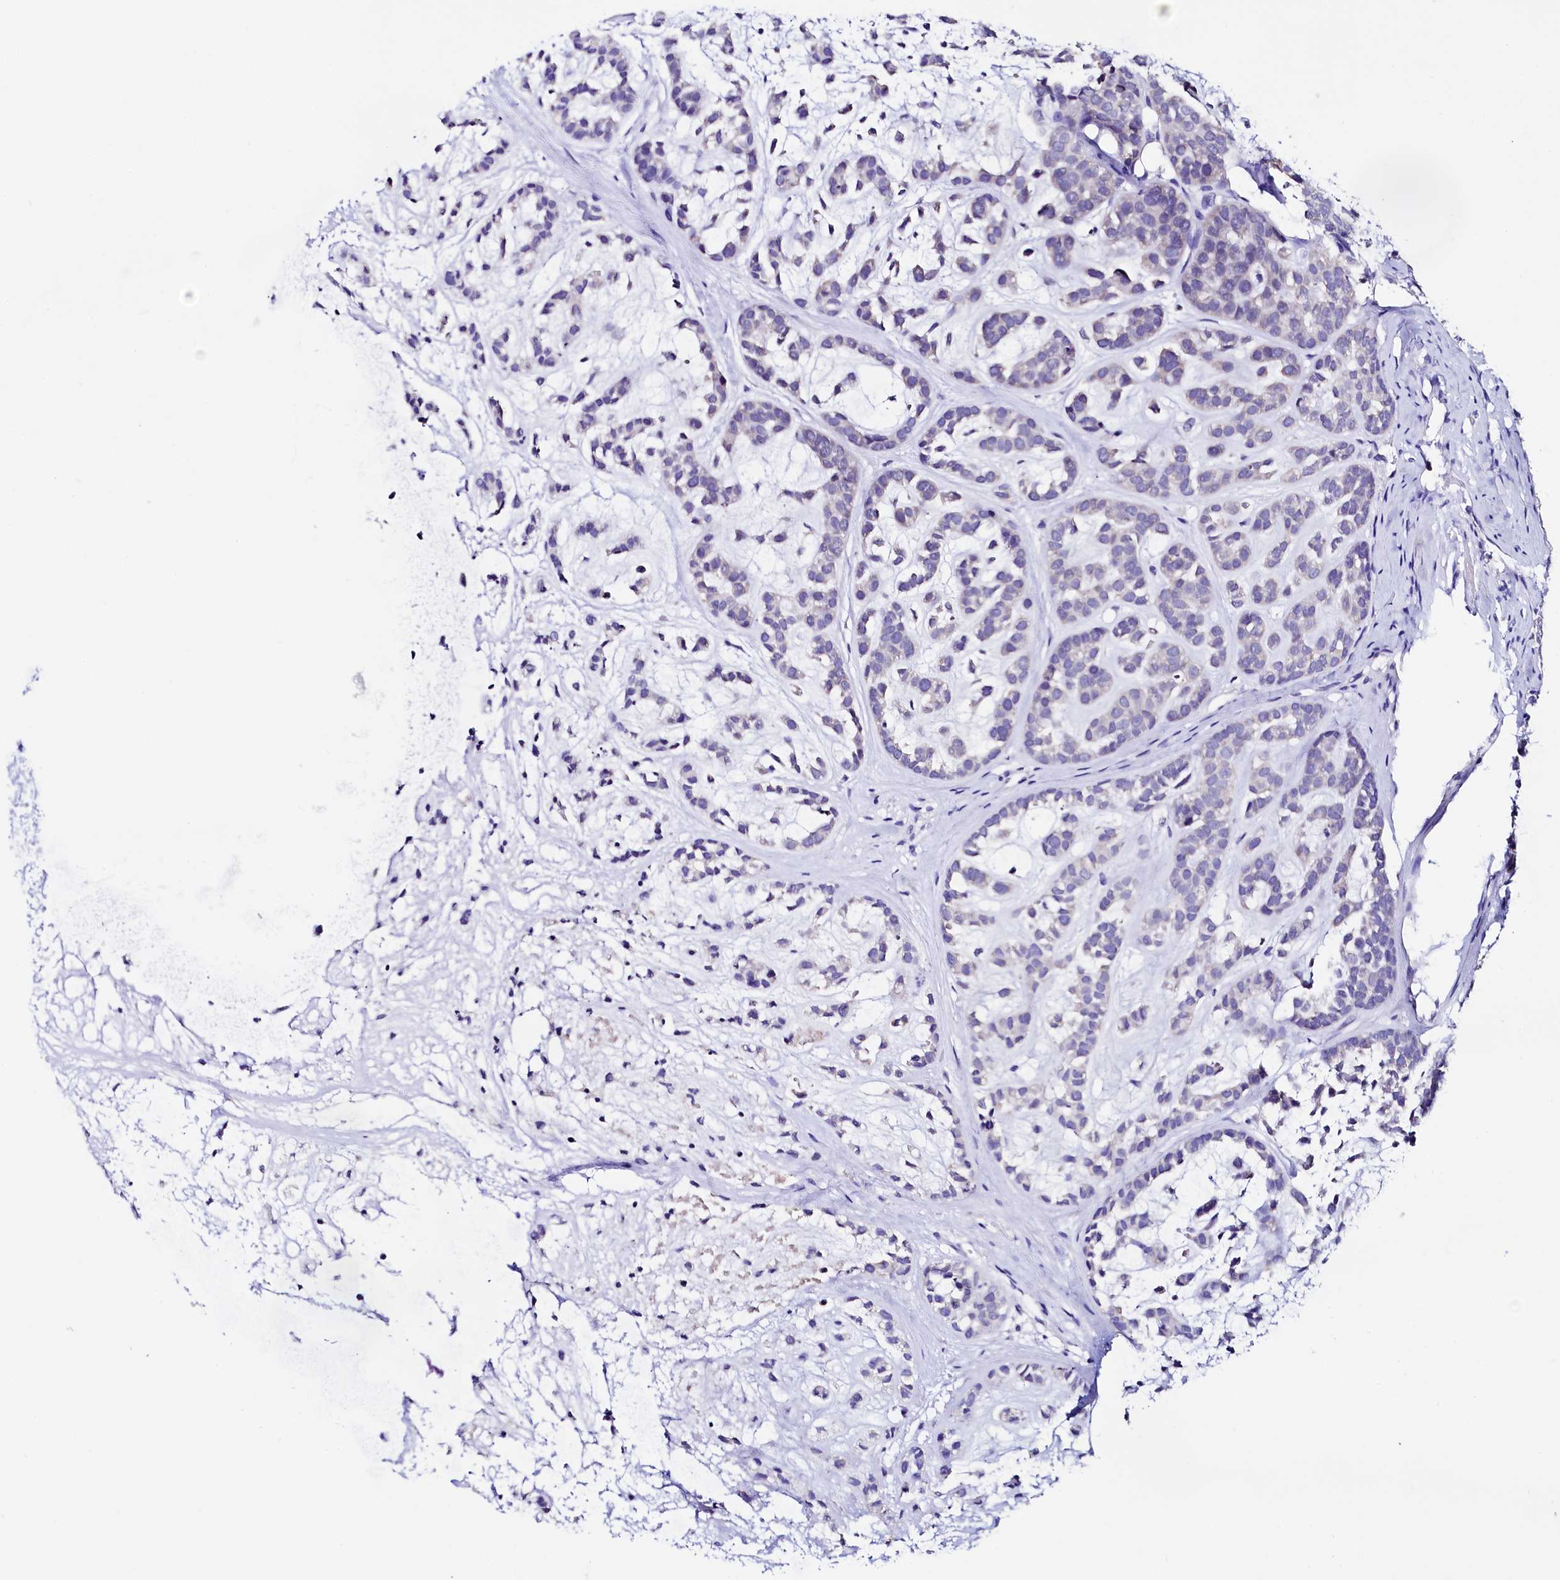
{"staining": {"intensity": "negative", "quantity": "none", "location": "none"}, "tissue": "head and neck cancer", "cell_type": "Tumor cells", "image_type": "cancer", "snomed": [{"axis": "morphology", "description": "Adenocarcinoma, NOS"}, {"axis": "morphology", "description": "Adenoma, NOS"}, {"axis": "topography", "description": "Head-Neck"}], "caption": "Adenocarcinoma (head and neck) stained for a protein using IHC displays no positivity tumor cells.", "gene": "HAND1", "patient": {"sex": "female", "age": 55}}